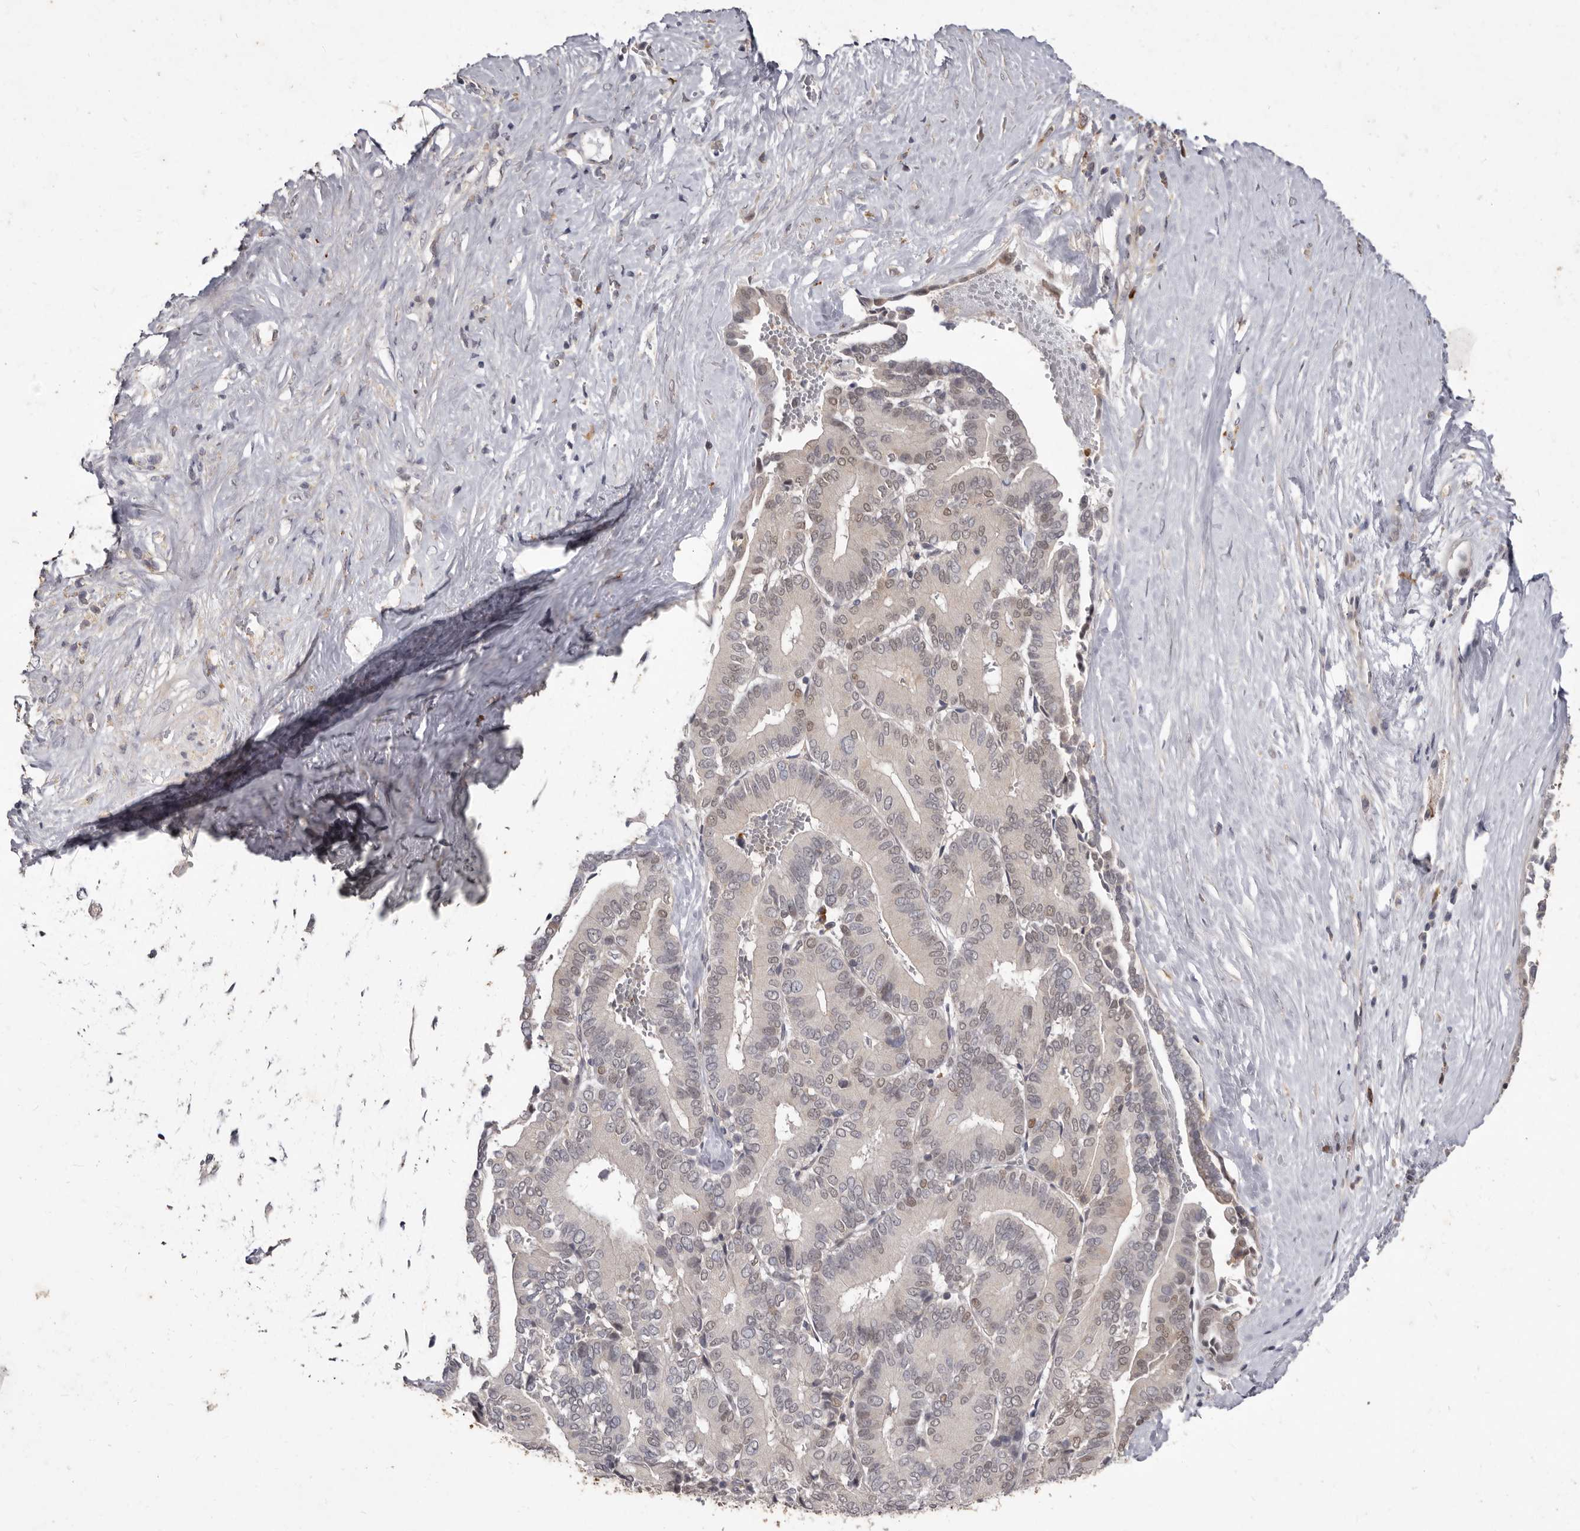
{"staining": {"intensity": "moderate", "quantity": "<25%", "location": "nuclear"}, "tissue": "liver cancer", "cell_type": "Tumor cells", "image_type": "cancer", "snomed": [{"axis": "morphology", "description": "Cholangiocarcinoma"}, {"axis": "topography", "description": "Liver"}], "caption": "Protein staining of liver cancer (cholangiocarcinoma) tissue reveals moderate nuclear expression in about <25% of tumor cells. The staining was performed using DAB (3,3'-diaminobenzidine), with brown indicating positive protein expression. Nuclei are stained blue with hematoxylin.", "gene": "ACLY", "patient": {"sex": "female", "age": 75}}